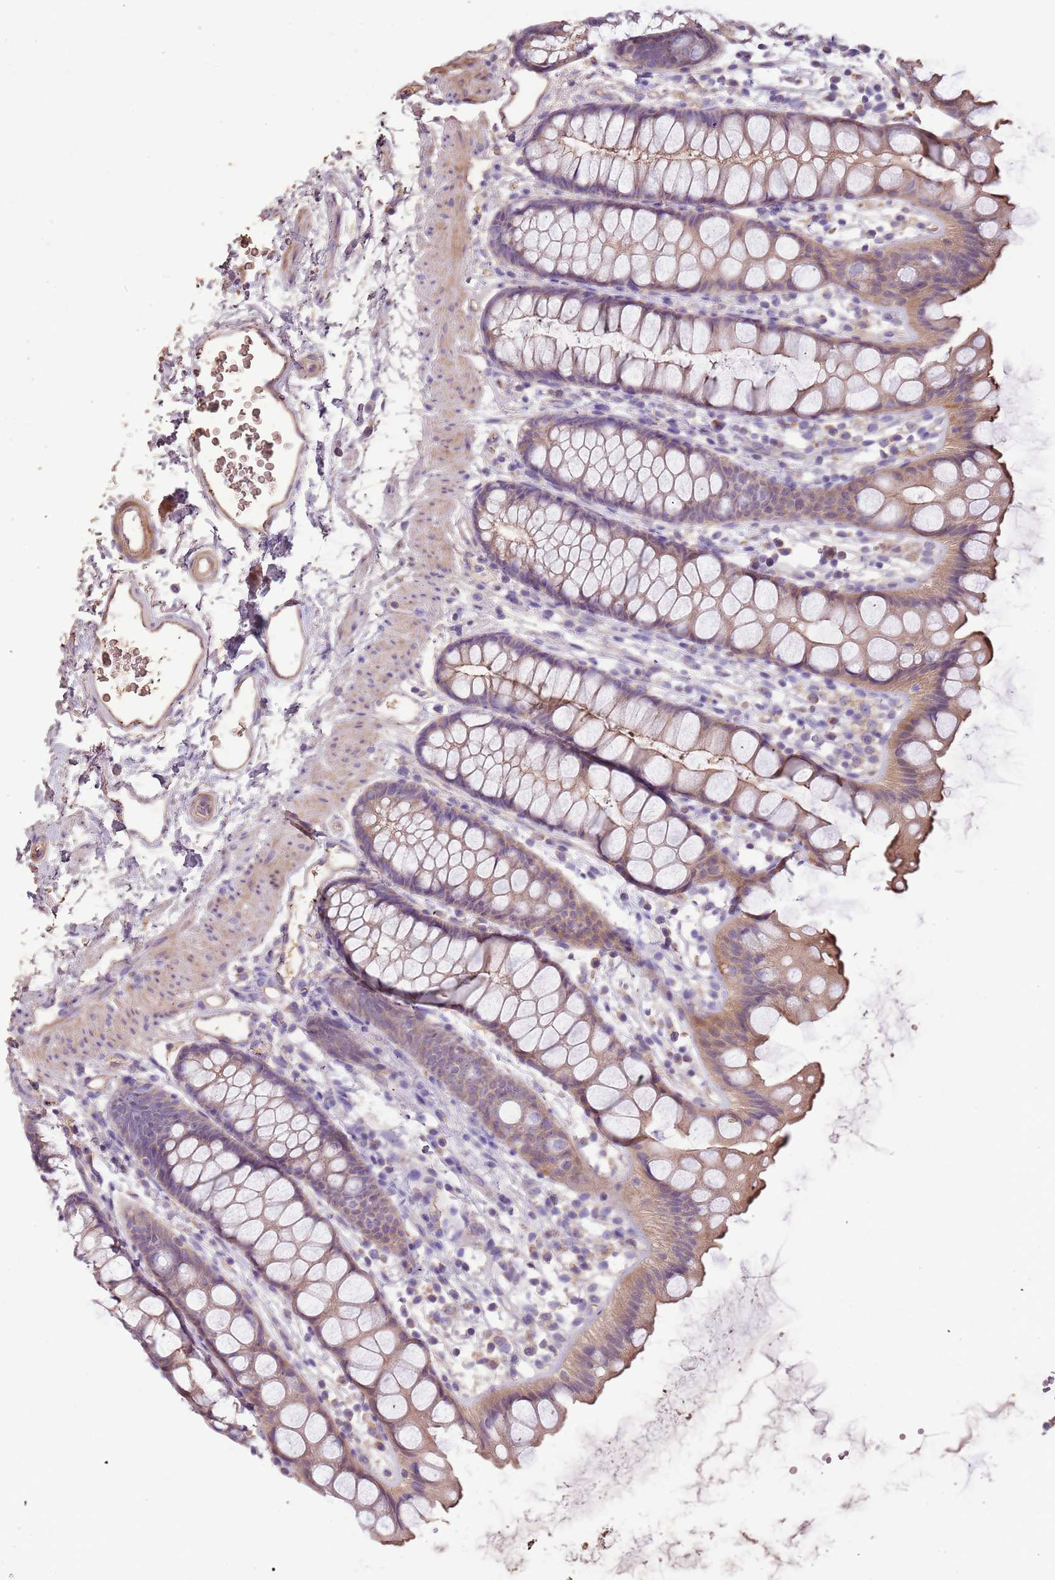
{"staining": {"intensity": "strong", "quantity": "<25%", "location": "cytoplasmic/membranous"}, "tissue": "rectum", "cell_type": "Glandular cells", "image_type": "normal", "snomed": [{"axis": "morphology", "description": "Normal tissue, NOS"}, {"axis": "topography", "description": "Rectum"}], "caption": "Immunohistochemical staining of unremarkable rectum shows <25% levels of strong cytoplasmic/membranous protein staining in about <25% of glandular cells.", "gene": "FECH", "patient": {"sex": "female", "age": 65}}